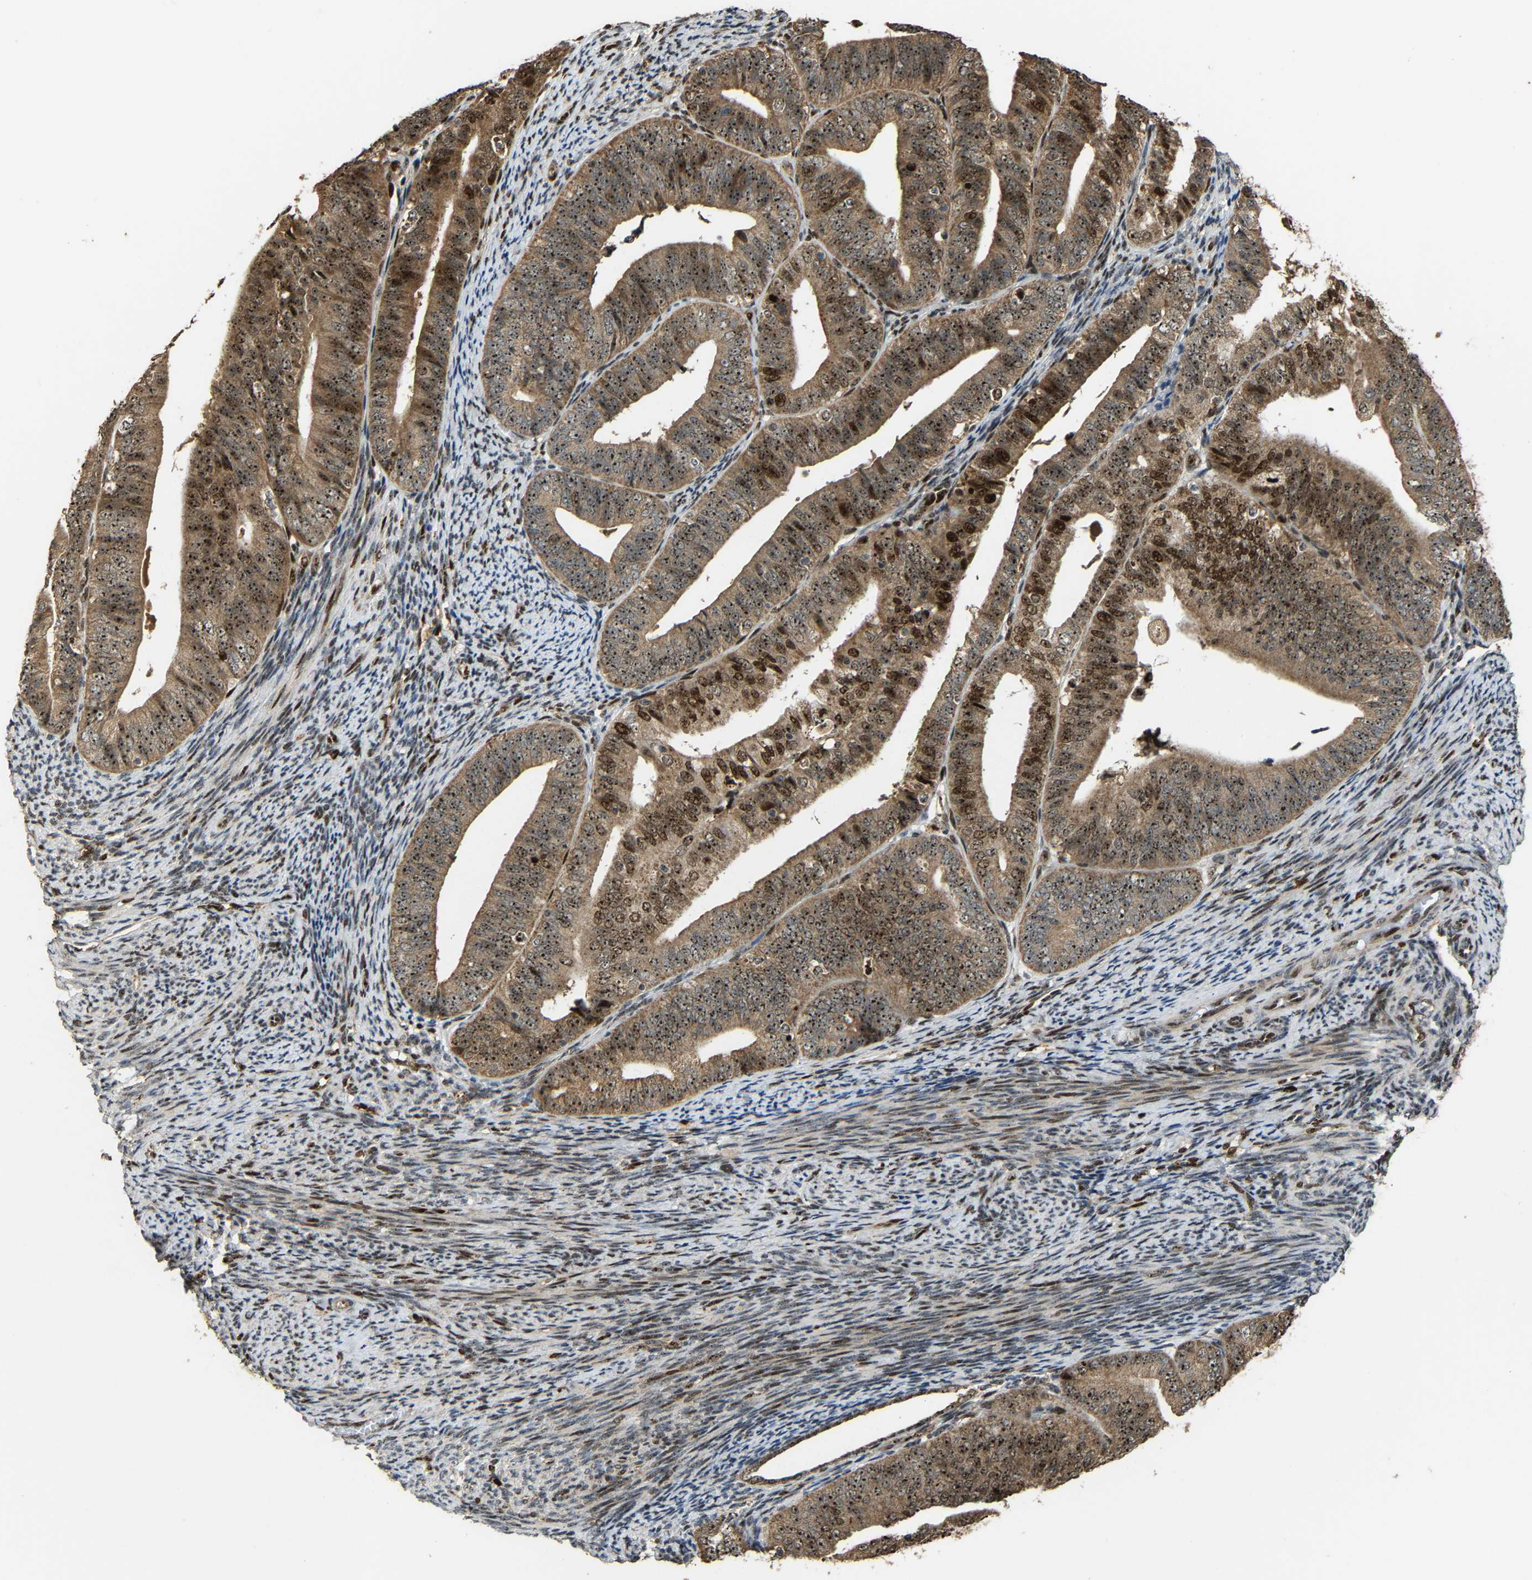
{"staining": {"intensity": "strong", "quantity": ">75%", "location": "cytoplasmic/membranous,nuclear"}, "tissue": "endometrial cancer", "cell_type": "Tumor cells", "image_type": "cancer", "snomed": [{"axis": "morphology", "description": "Adenocarcinoma, NOS"}, {"axis": "topography", "description": "Endometrium"}], "caption": "Endometrial cancer stained with a protein marker exhibits strong staining in tumor cells.", "gene": "ZNF687", "patient": {"sex": "female", "age": 63}}